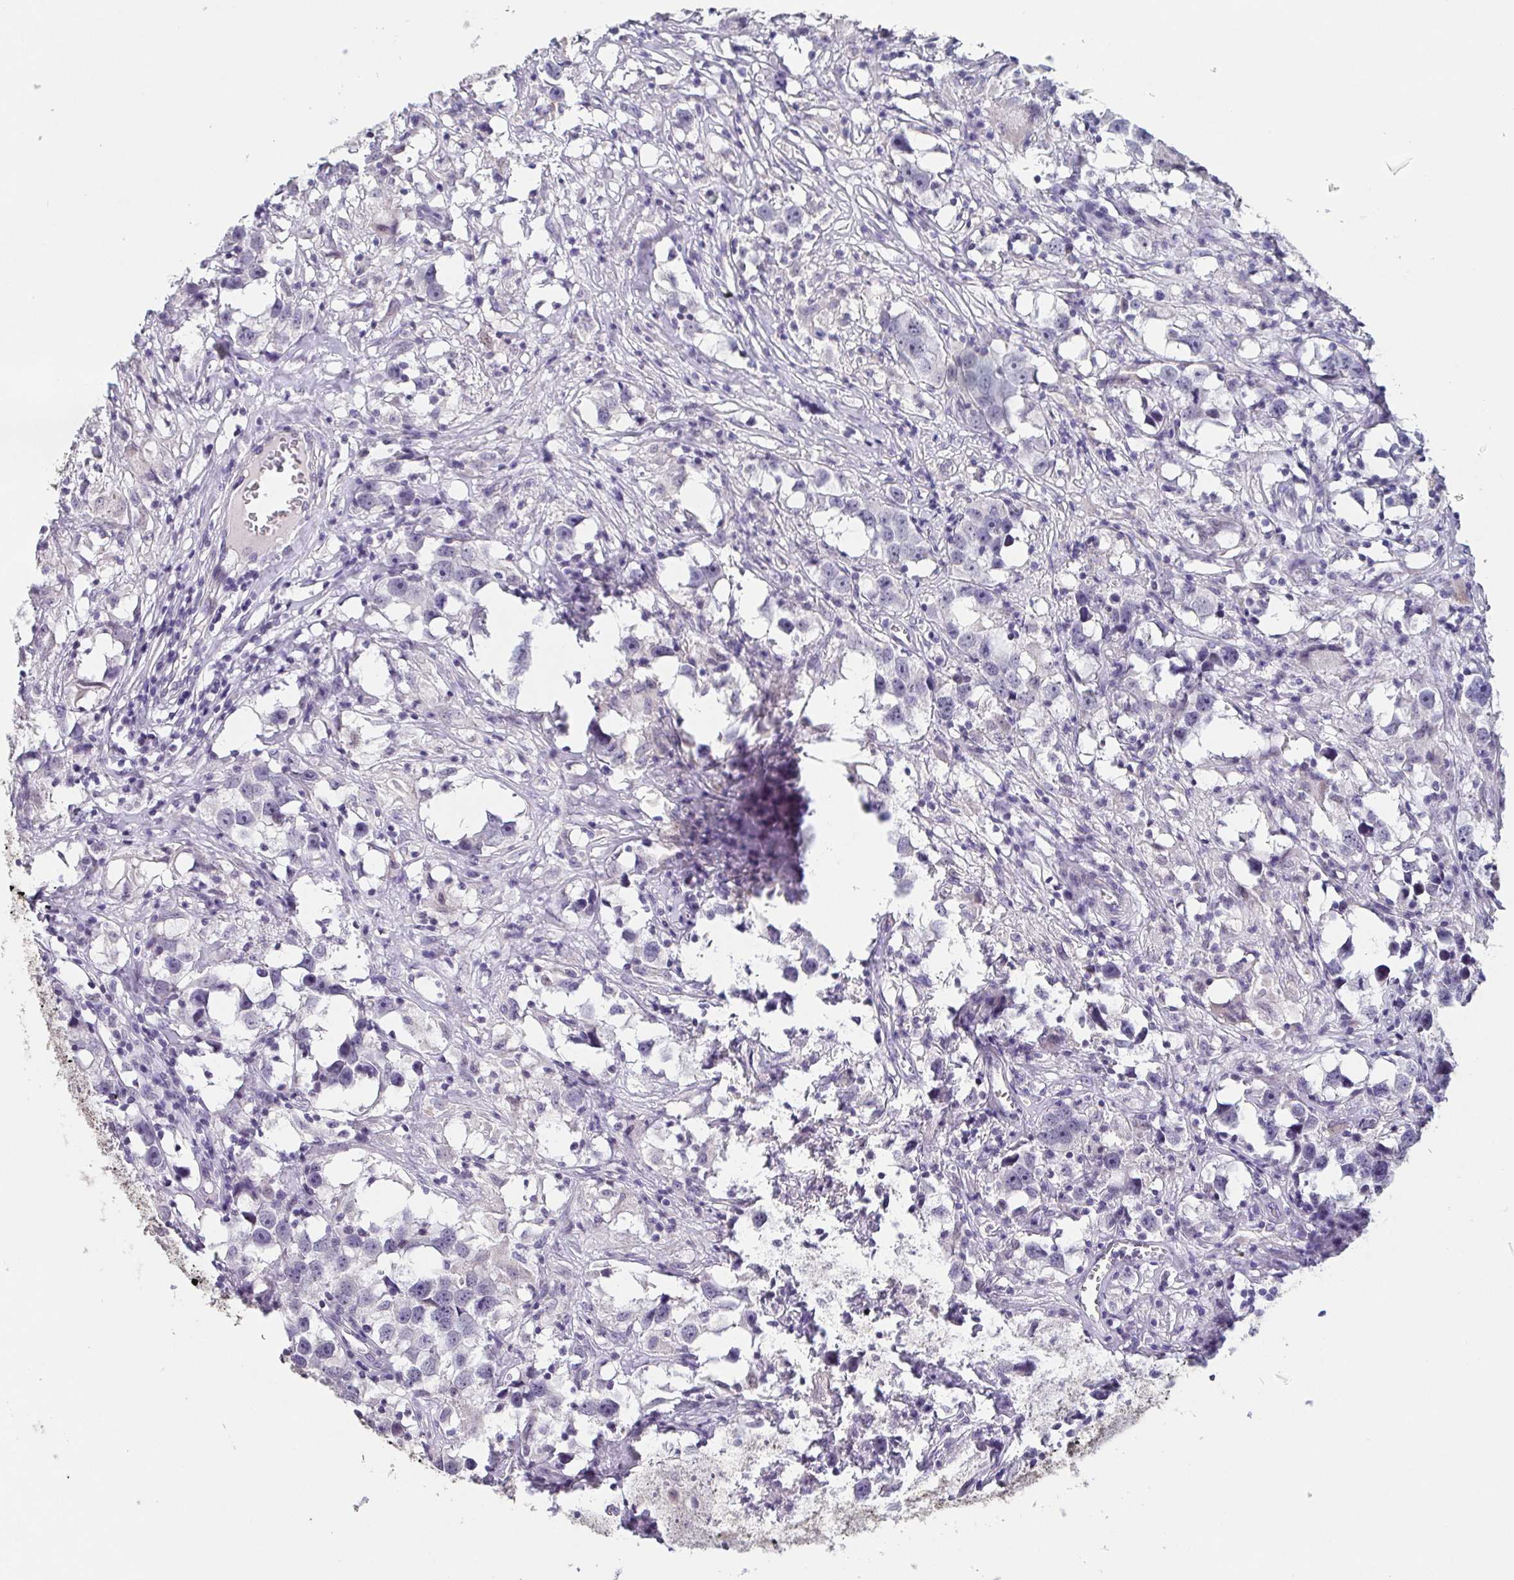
{"staining": {"intensity": "negative", "quantity": "none", "location": "none"}, "tissue": "testis cancer", "cell_type": "Tumor cells", "image_type": "cancer", "snomed": [{"axis": "morphology", "description": "Seminoma, NOS"}, {"axis": "topography", "description": "Testis"}], "caption": "High power microscopy photomicrograph of an IHC photomicrograph of testis cancer, revealing no significant expression in tumor cells.", "gene": "GHRL", "patient": {"sex": "male", "age": 49}}